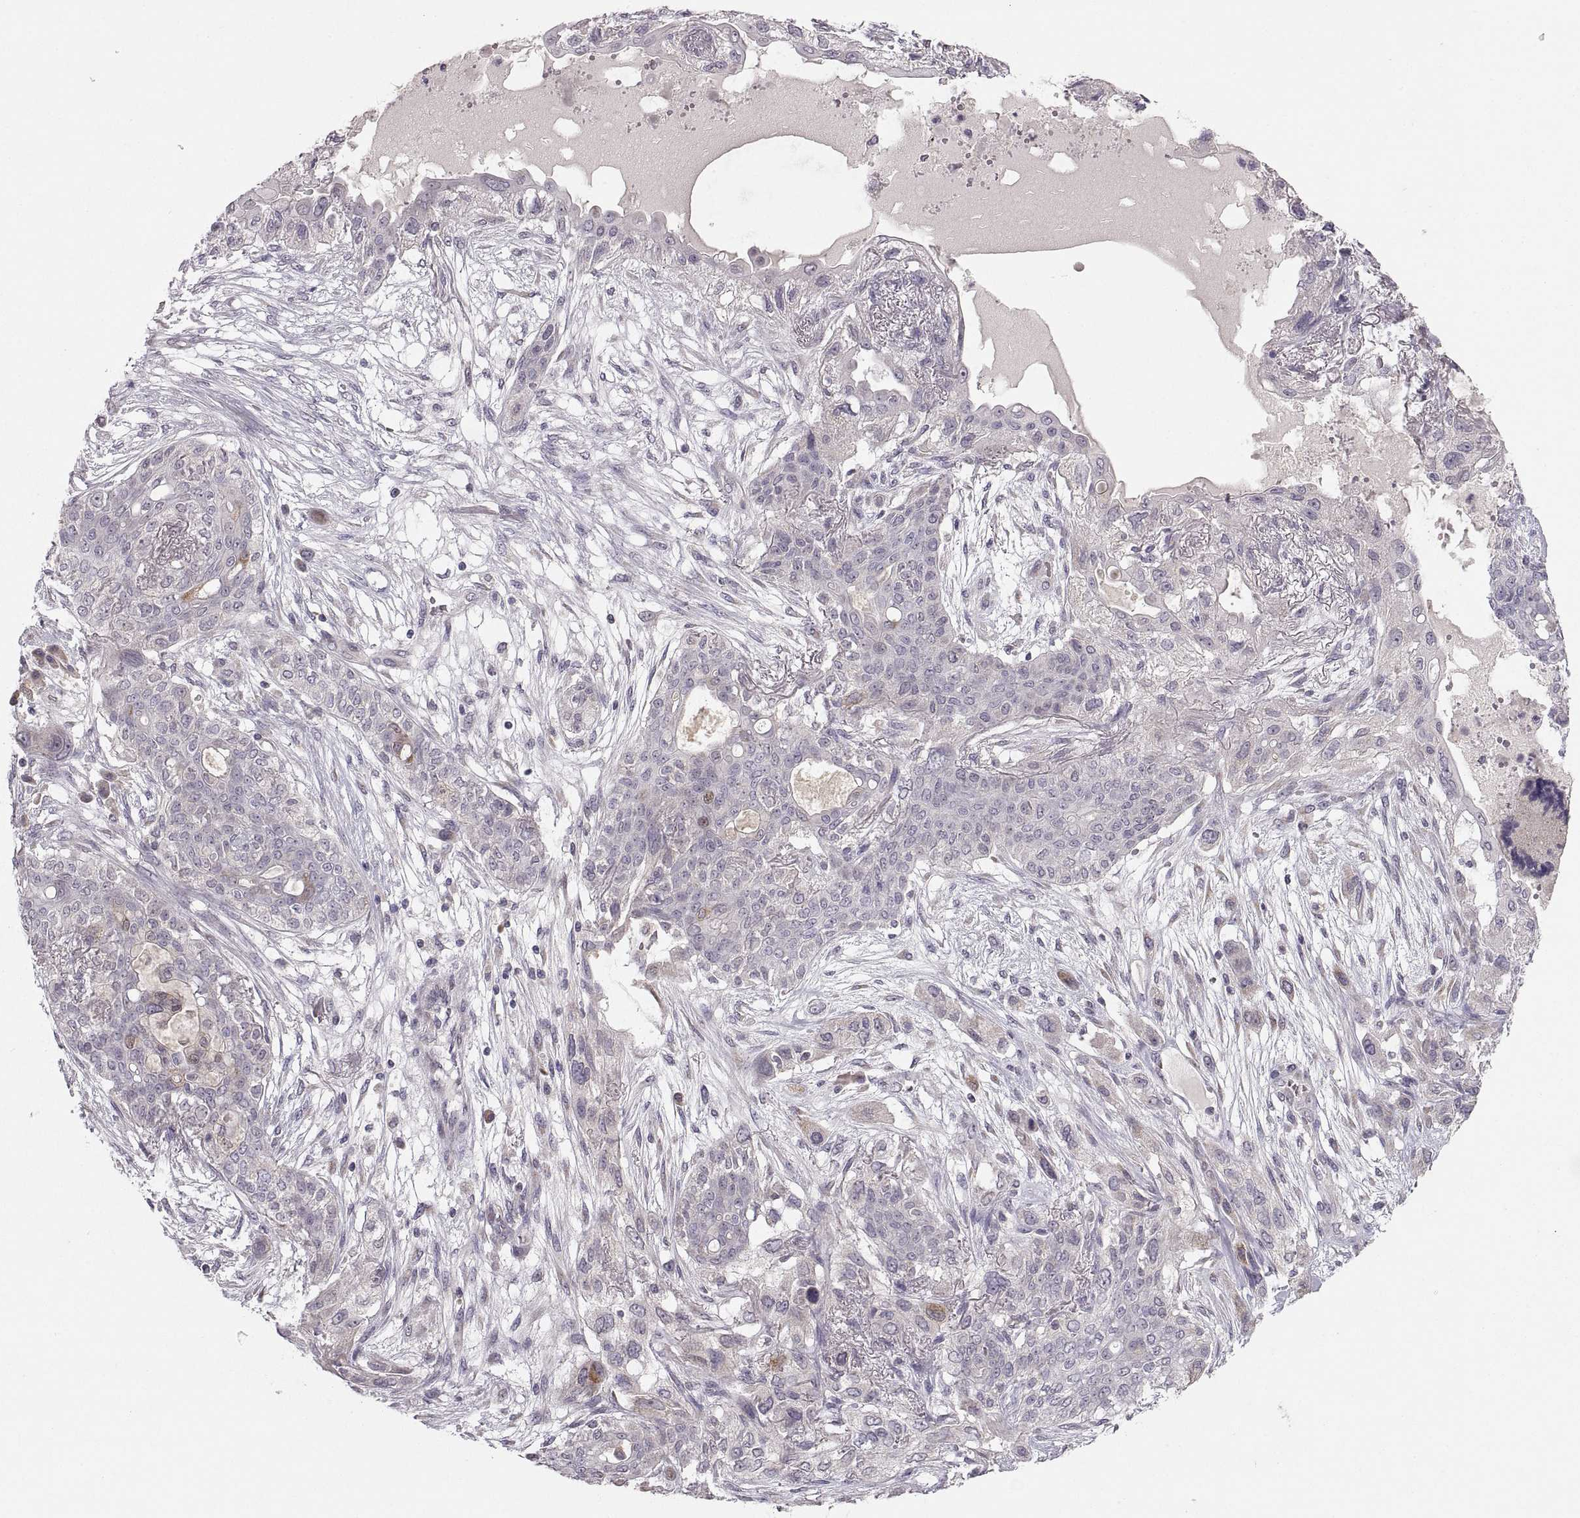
{"staining": {"intensity": "negative", "quantity": "none", "location": "none"}, "tissue": "lung cancer", "cell_type": "Tumor cells", "image_type": "cancer", "snomed": [{"axis": "morphology", "description": "Squamous cell carcinoma, NOS"}, {"axis": "topography", "description": "Lung"}], "caption": "A histopathology image of human lung cancer is negative for staining in tumor cells.", "gene": "HMGCR", "patient": {"sex": "female", "age": 70}}